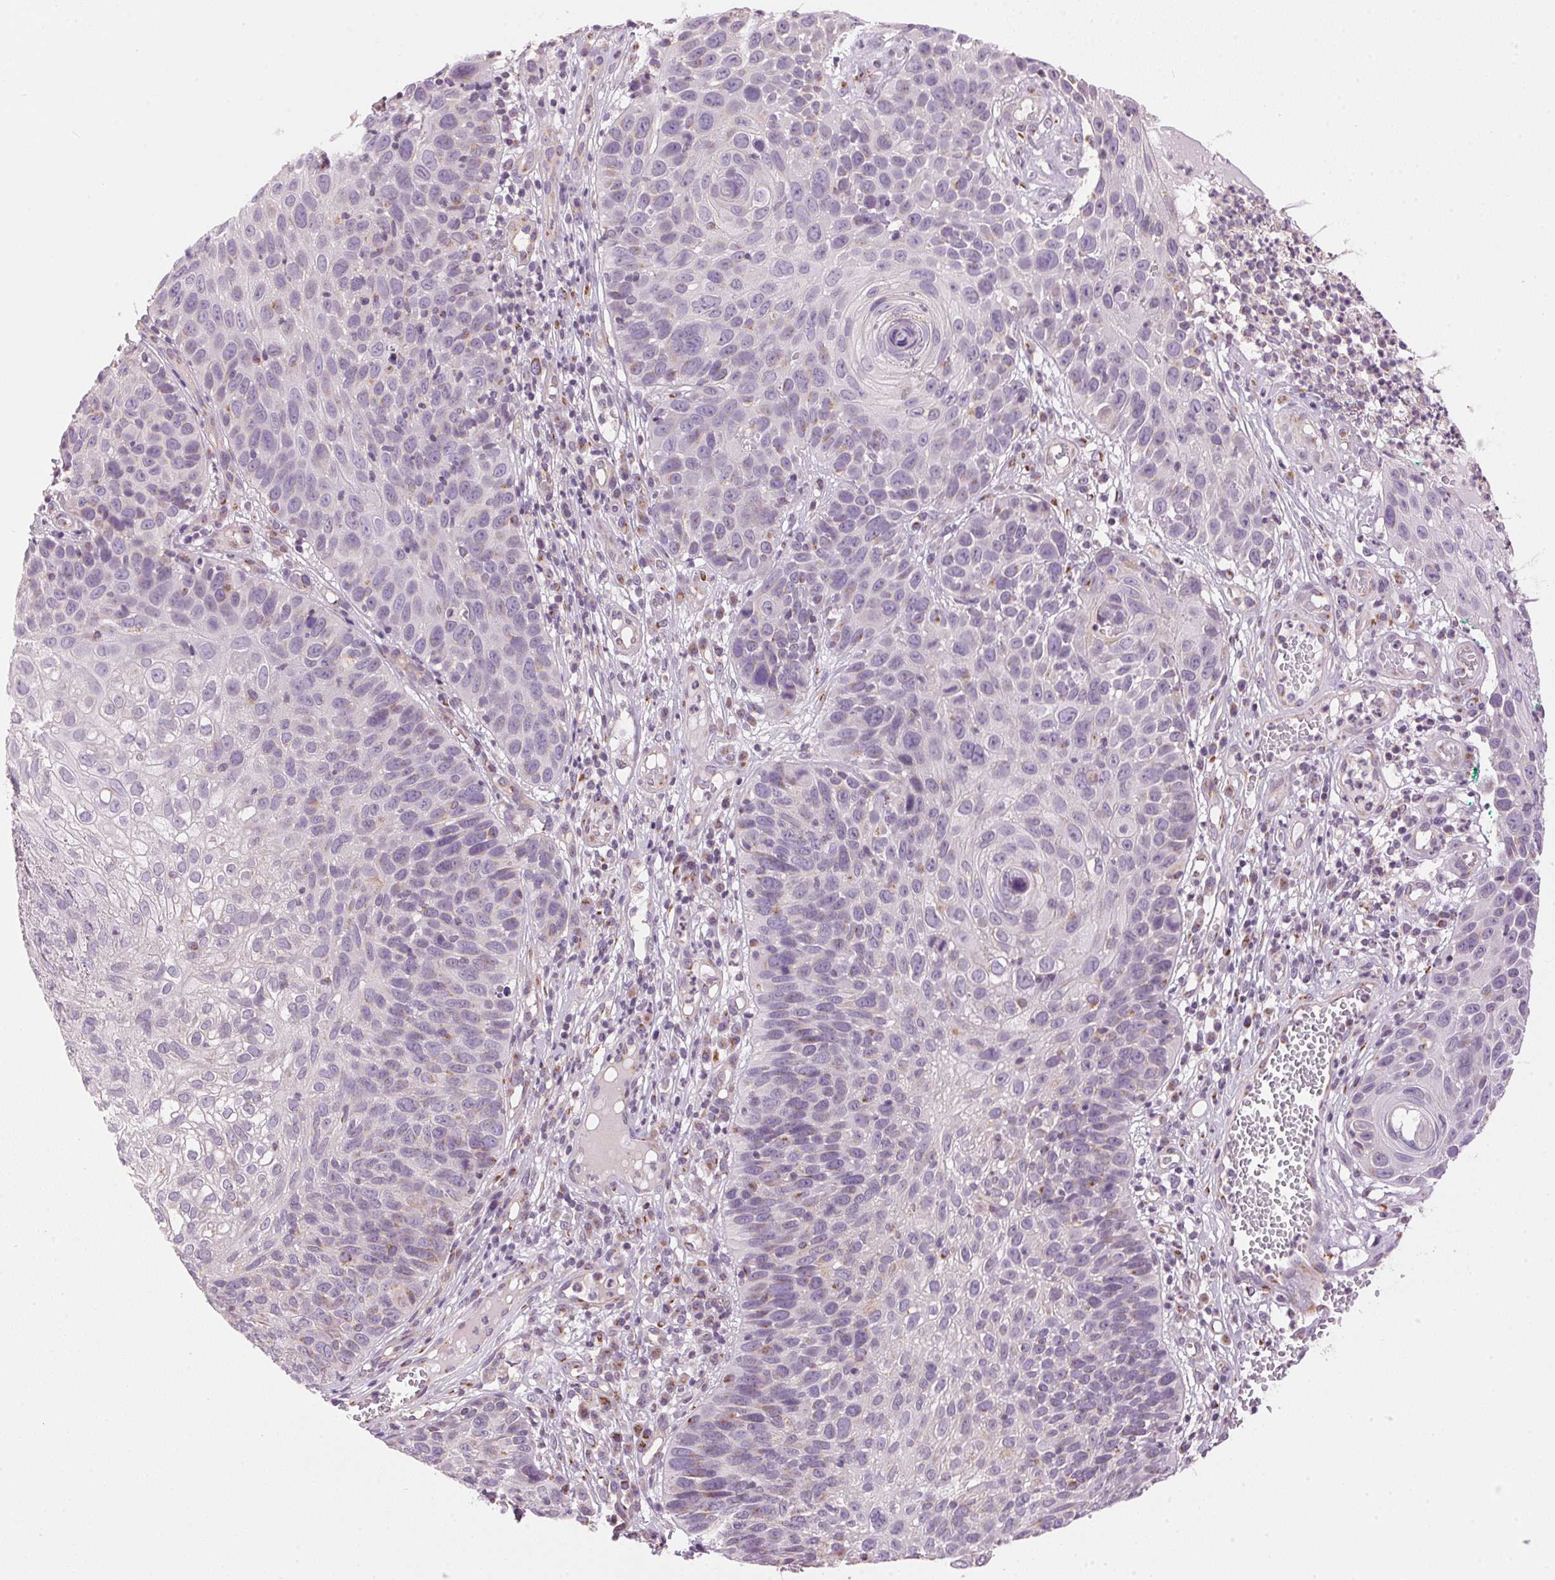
{"staining": {"intensity": "weak", "quantity": "<25%", "location": "cytoplasmic/membranous"}, "tissue": "skin cancer", "cell_type": "Tumor cells", "image_type": "cancer", "snomed": [{"axis": "morphology", "description": "Squamous cell carcinoma, NOS"}, {"axis": "topography", "description": "Skin"}], "caption": "An immunohistochemistry histopathology image of skin cancer is shown. There is no staining in tumor cells of skin cancer.", "gene": "GOLPH3", "patient": {"sex": "male", "age": 92}}